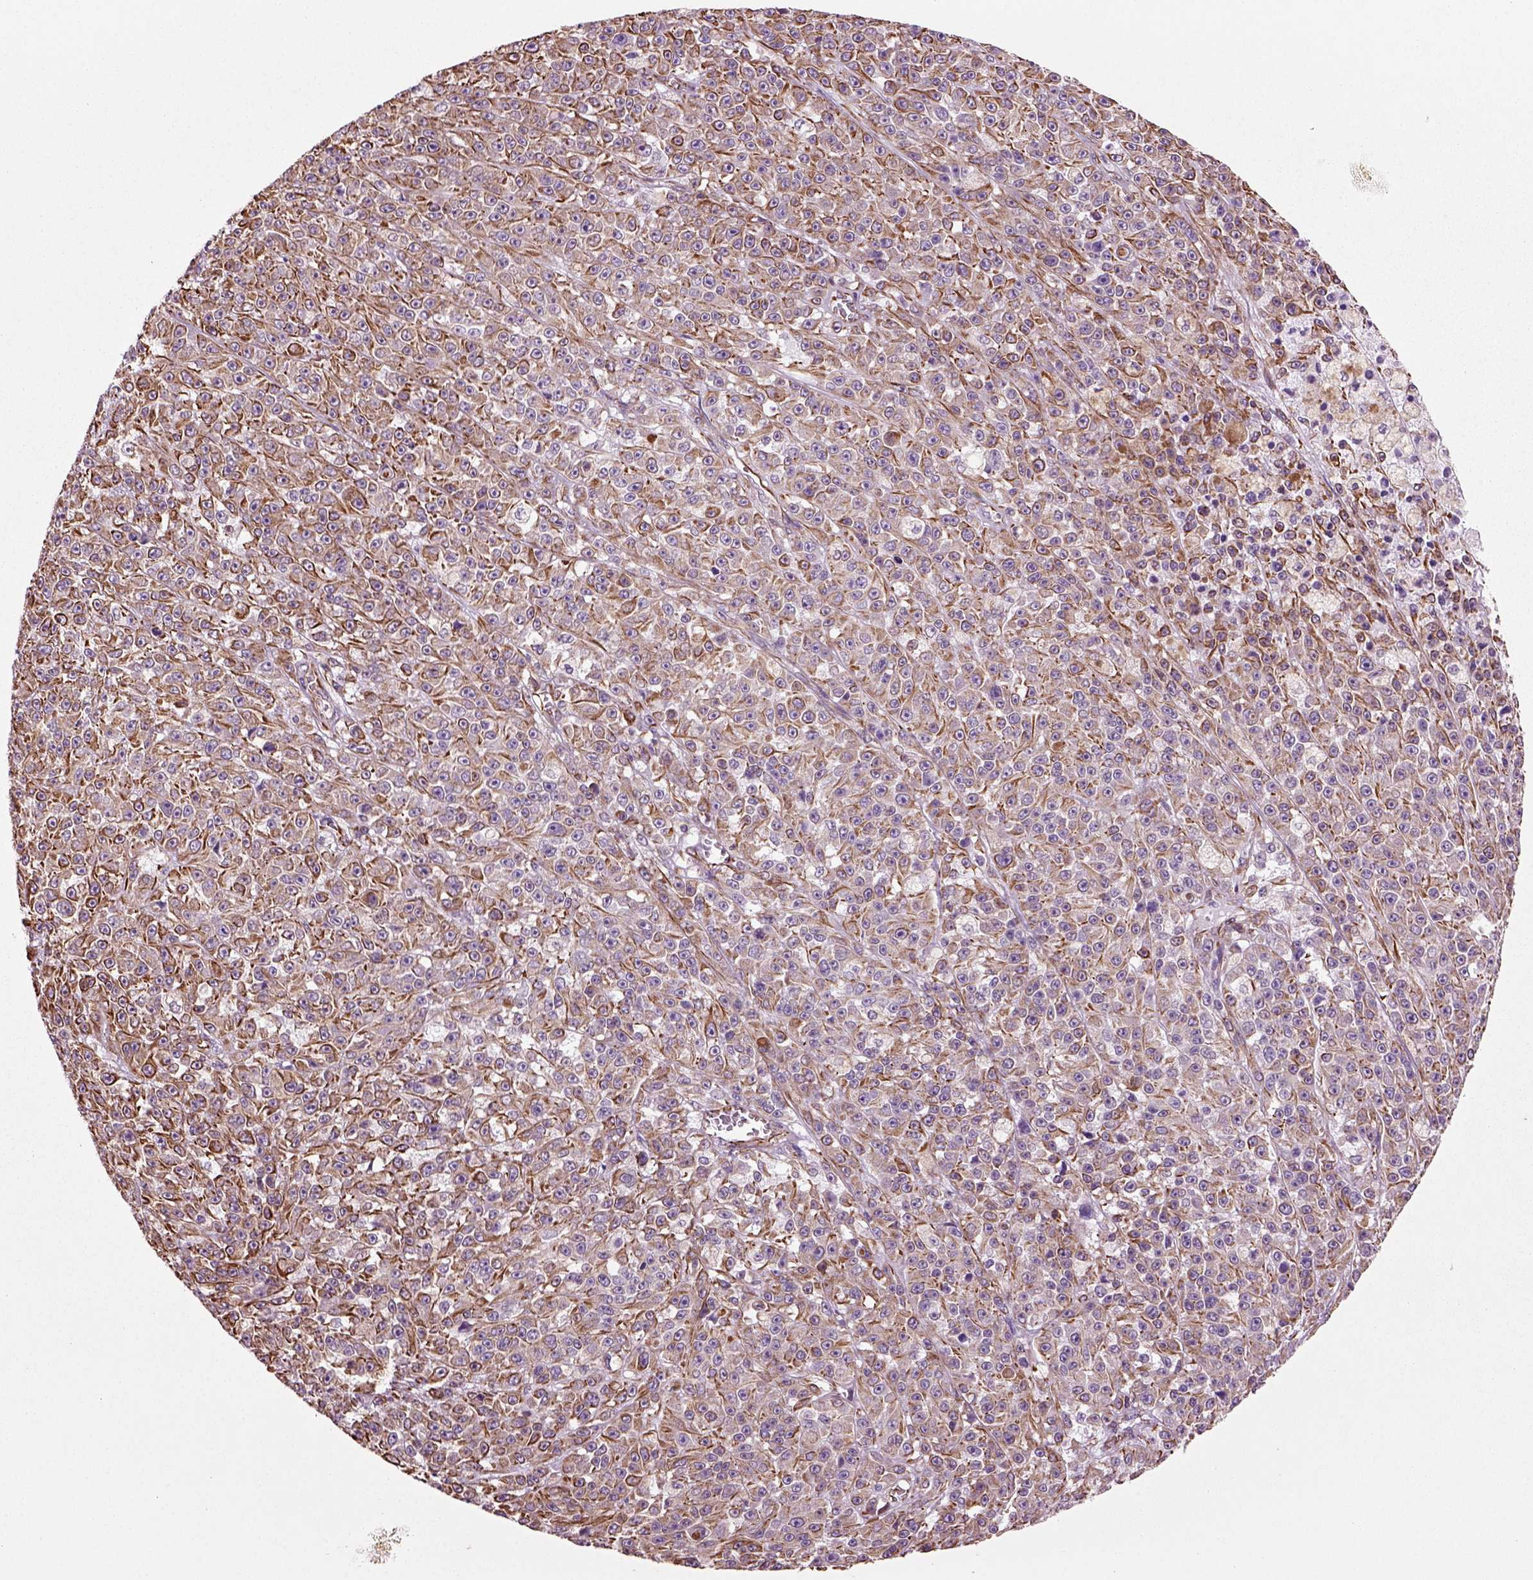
{"staining": {"intensity": "strong", "quantity": "<25%", "location": "cytoplasmic/membranous"}, "tissue": "melanoma", "cell_type": "Tumor cells", "image_type": "cancer", "snomed": [{"axis": "morphology", "description": "Malignant melanoma, NOS"}, {"axis": "topography", "description": "Skin"}], "caption": "An immunohistochemistry (IHC) micrograph of tumor tissue is shown. Protein staining in brown shows strong cytoplasmic/membranous positivity in melanoma within tumor cells.", "gene": "ACER3", "patient": {"sex": "female", "age": 58}}